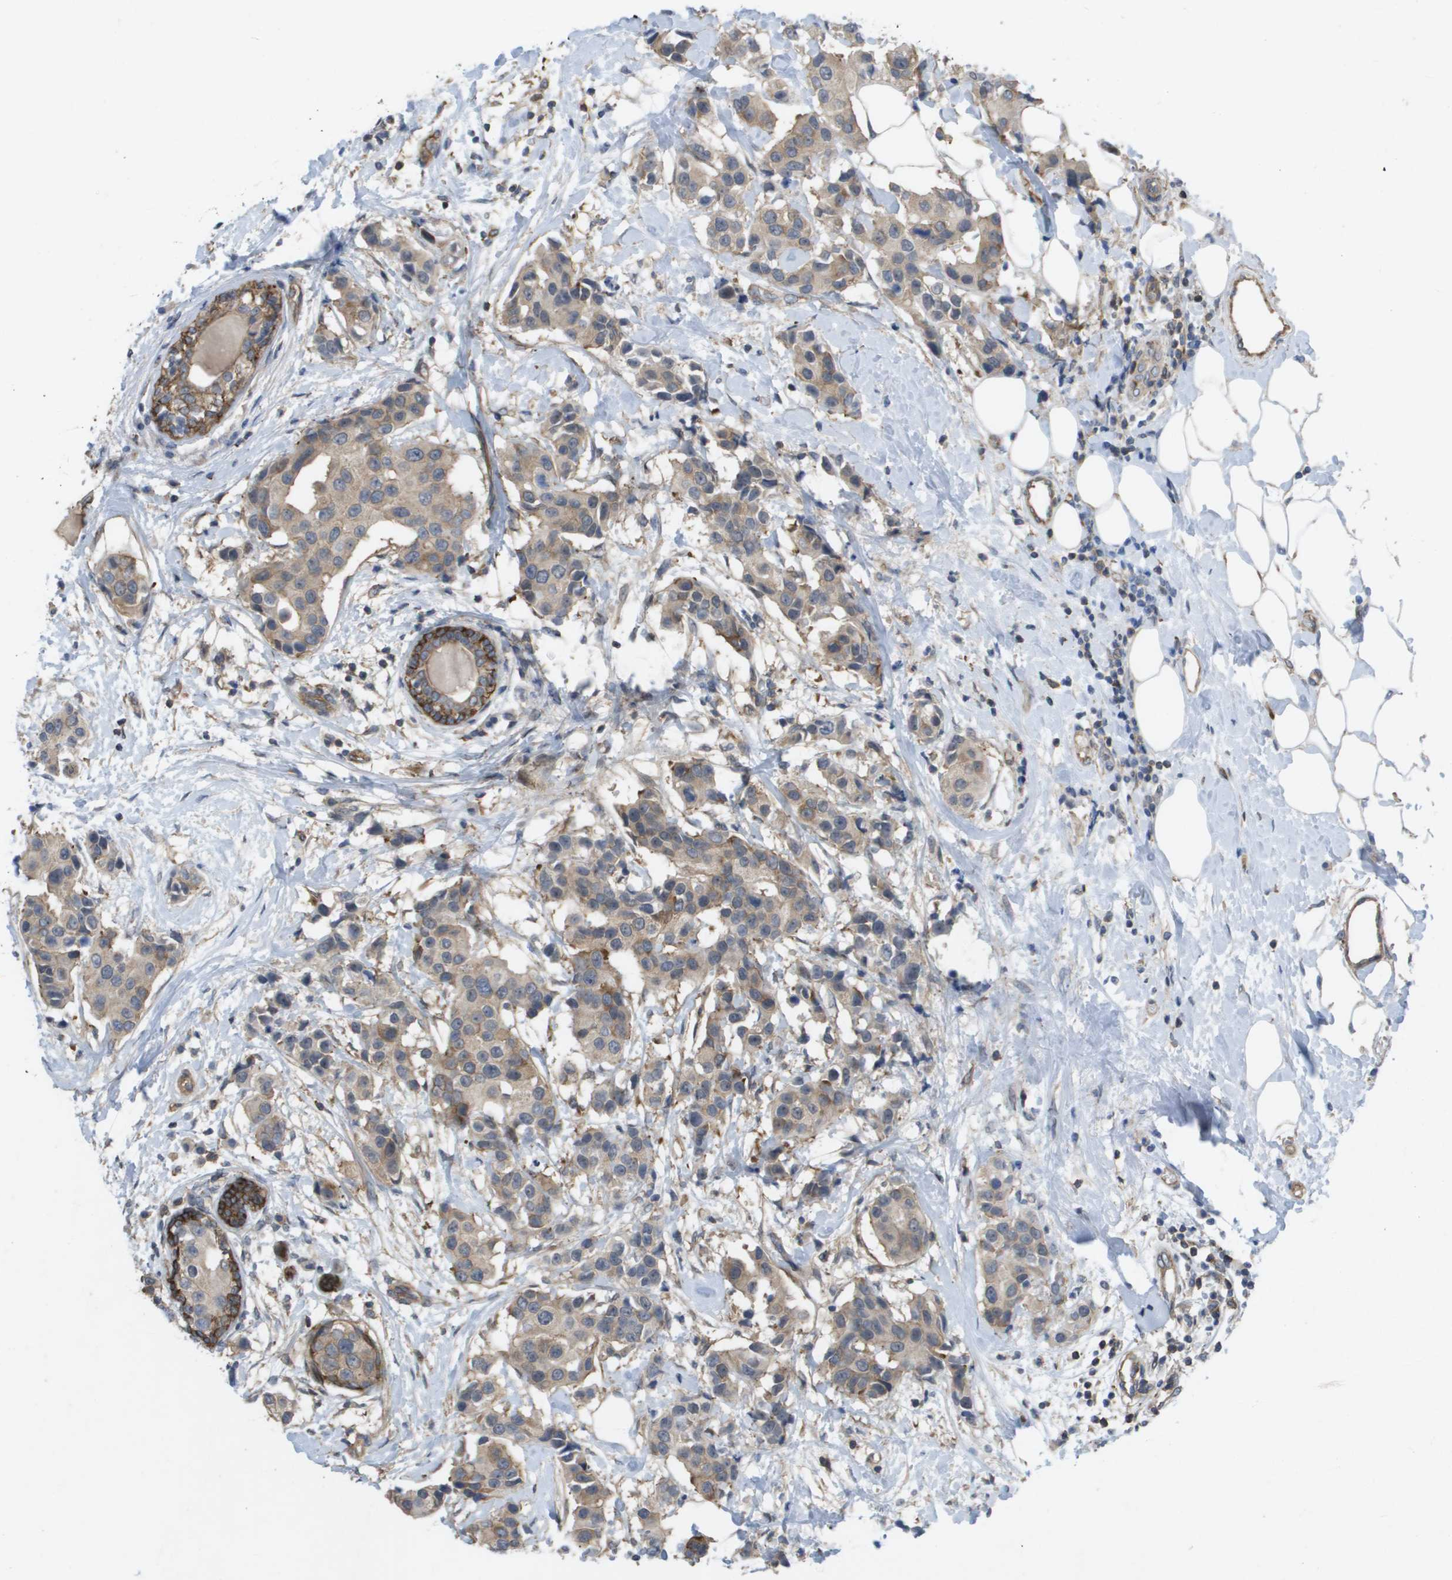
{"staining": {"intensity": "weak", "quantity": ">75%", "location": "cytoplasmic/membranous"}, "tissue": "breast cancer", "cell_type": "Tumor cells", "image_type": "cancer", "snomed": [{"axis": "morphology", "description": "Normal tissue, NOS"}, {"axis": "morphology", "description": "Duct carcinoma"}, {"axis": "topography", "description": "Breast"}], "caption": "High-magnification brightfield microscopy of intraductal carcinoma (breast) stained with DAB (3,3'-diaminobenzidine) (brown) and counterstained with hematoxylin (blue). tumor cells exhibit weak cytoplasmic/membranous positivity is identified in approximately>75% of cells.", "gene": "MTARC2", "patient": {"sex": "female", "age": 39}}